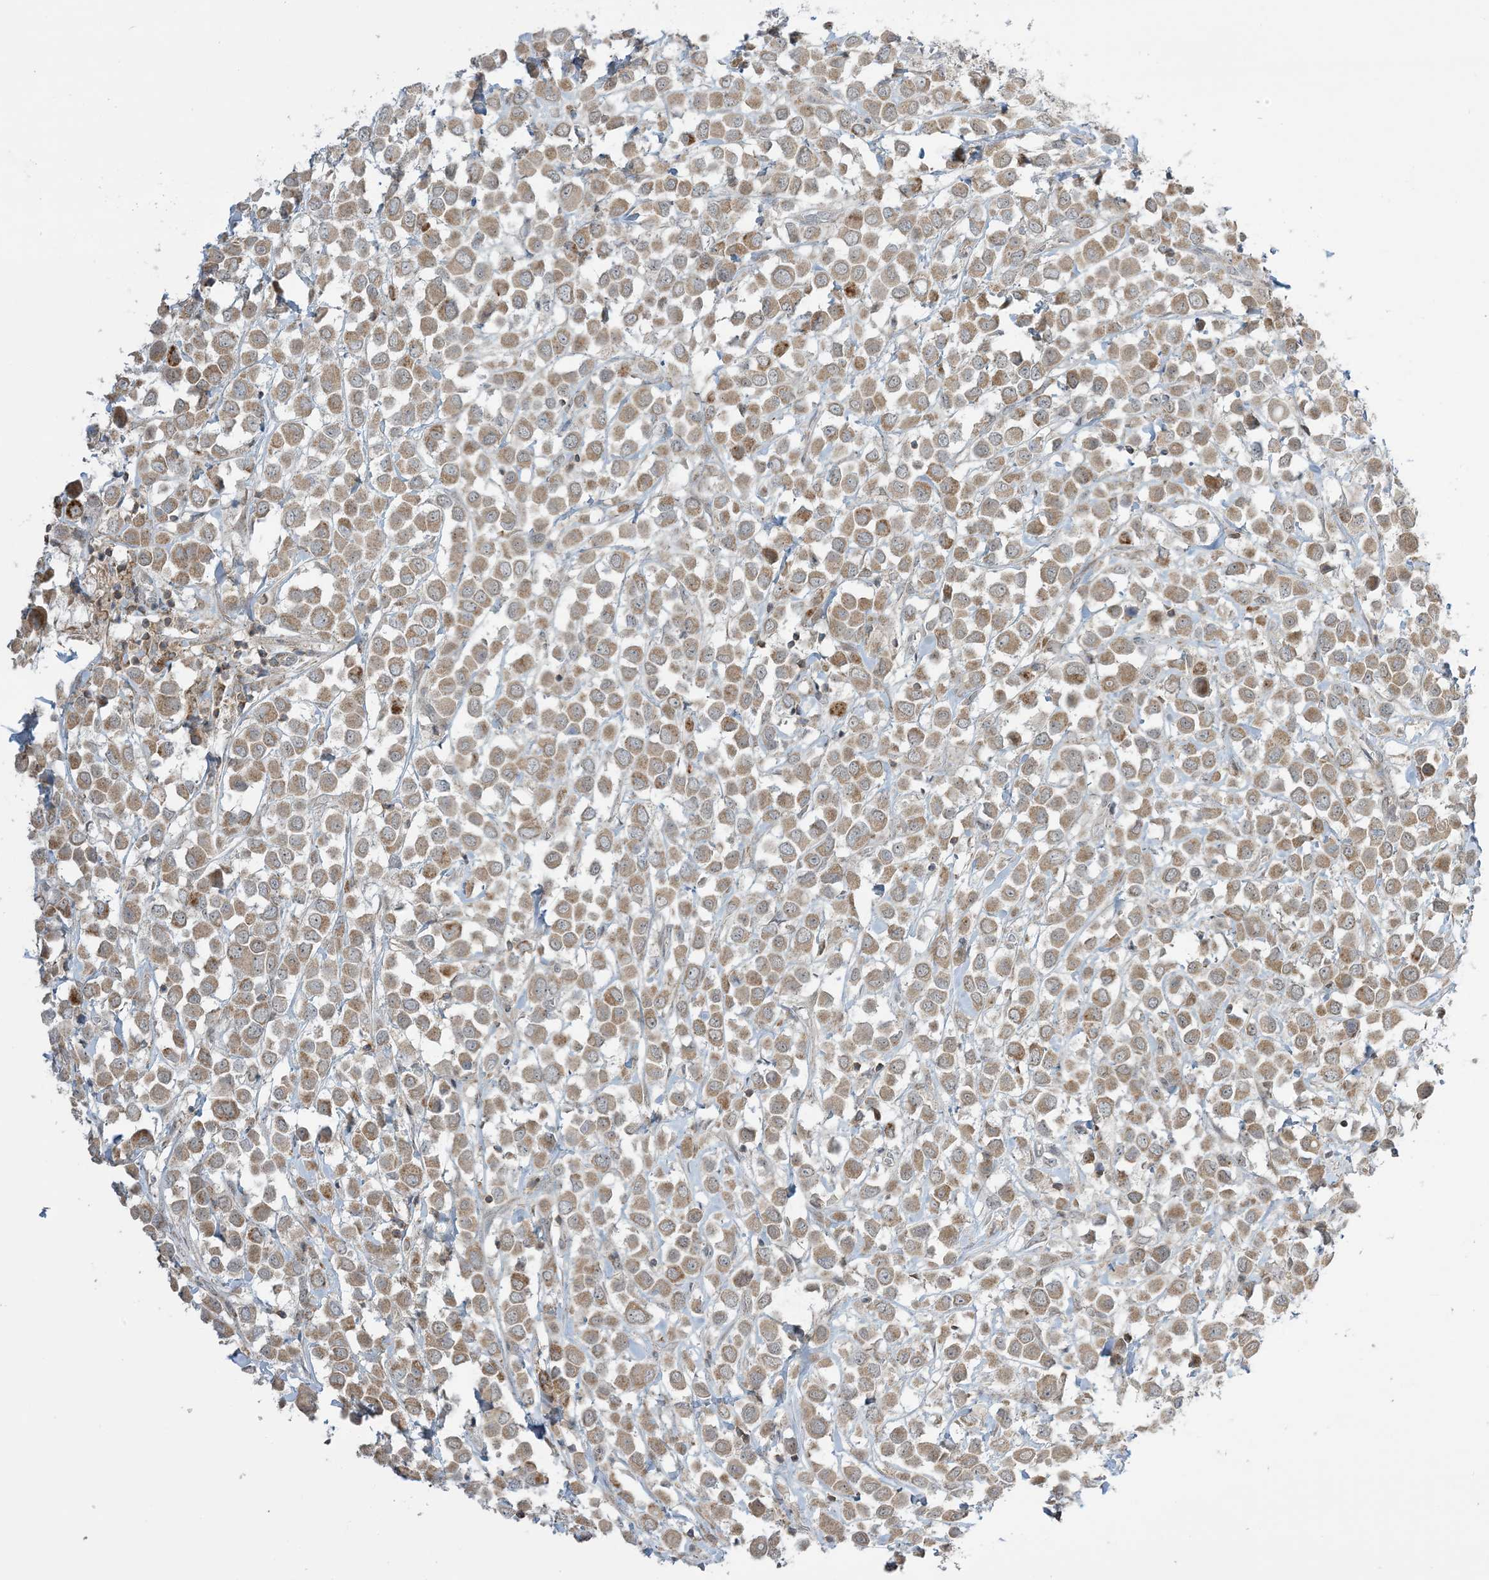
{"staining": {"intensity": "moderate", "quantity": ">75%", "location": "cytoplasmic/membranous"}, "tissue": "breast cancer", "cell_type": "Tumor cells", "image_type": "cancer", "snomed": [{"axis": "morphology", "description": "Duct carcinoma"}, {"axis": "topography", "description": "Breast"}], "caption": "Human breast invasive ductal carcinoma stained with a brown dye reveals moderate cytoplasmic/membranous positive positivity in about >75% of tumor cells.", "gene": "PHLDB2", "patient": {"sex": "female", "age": 61}}